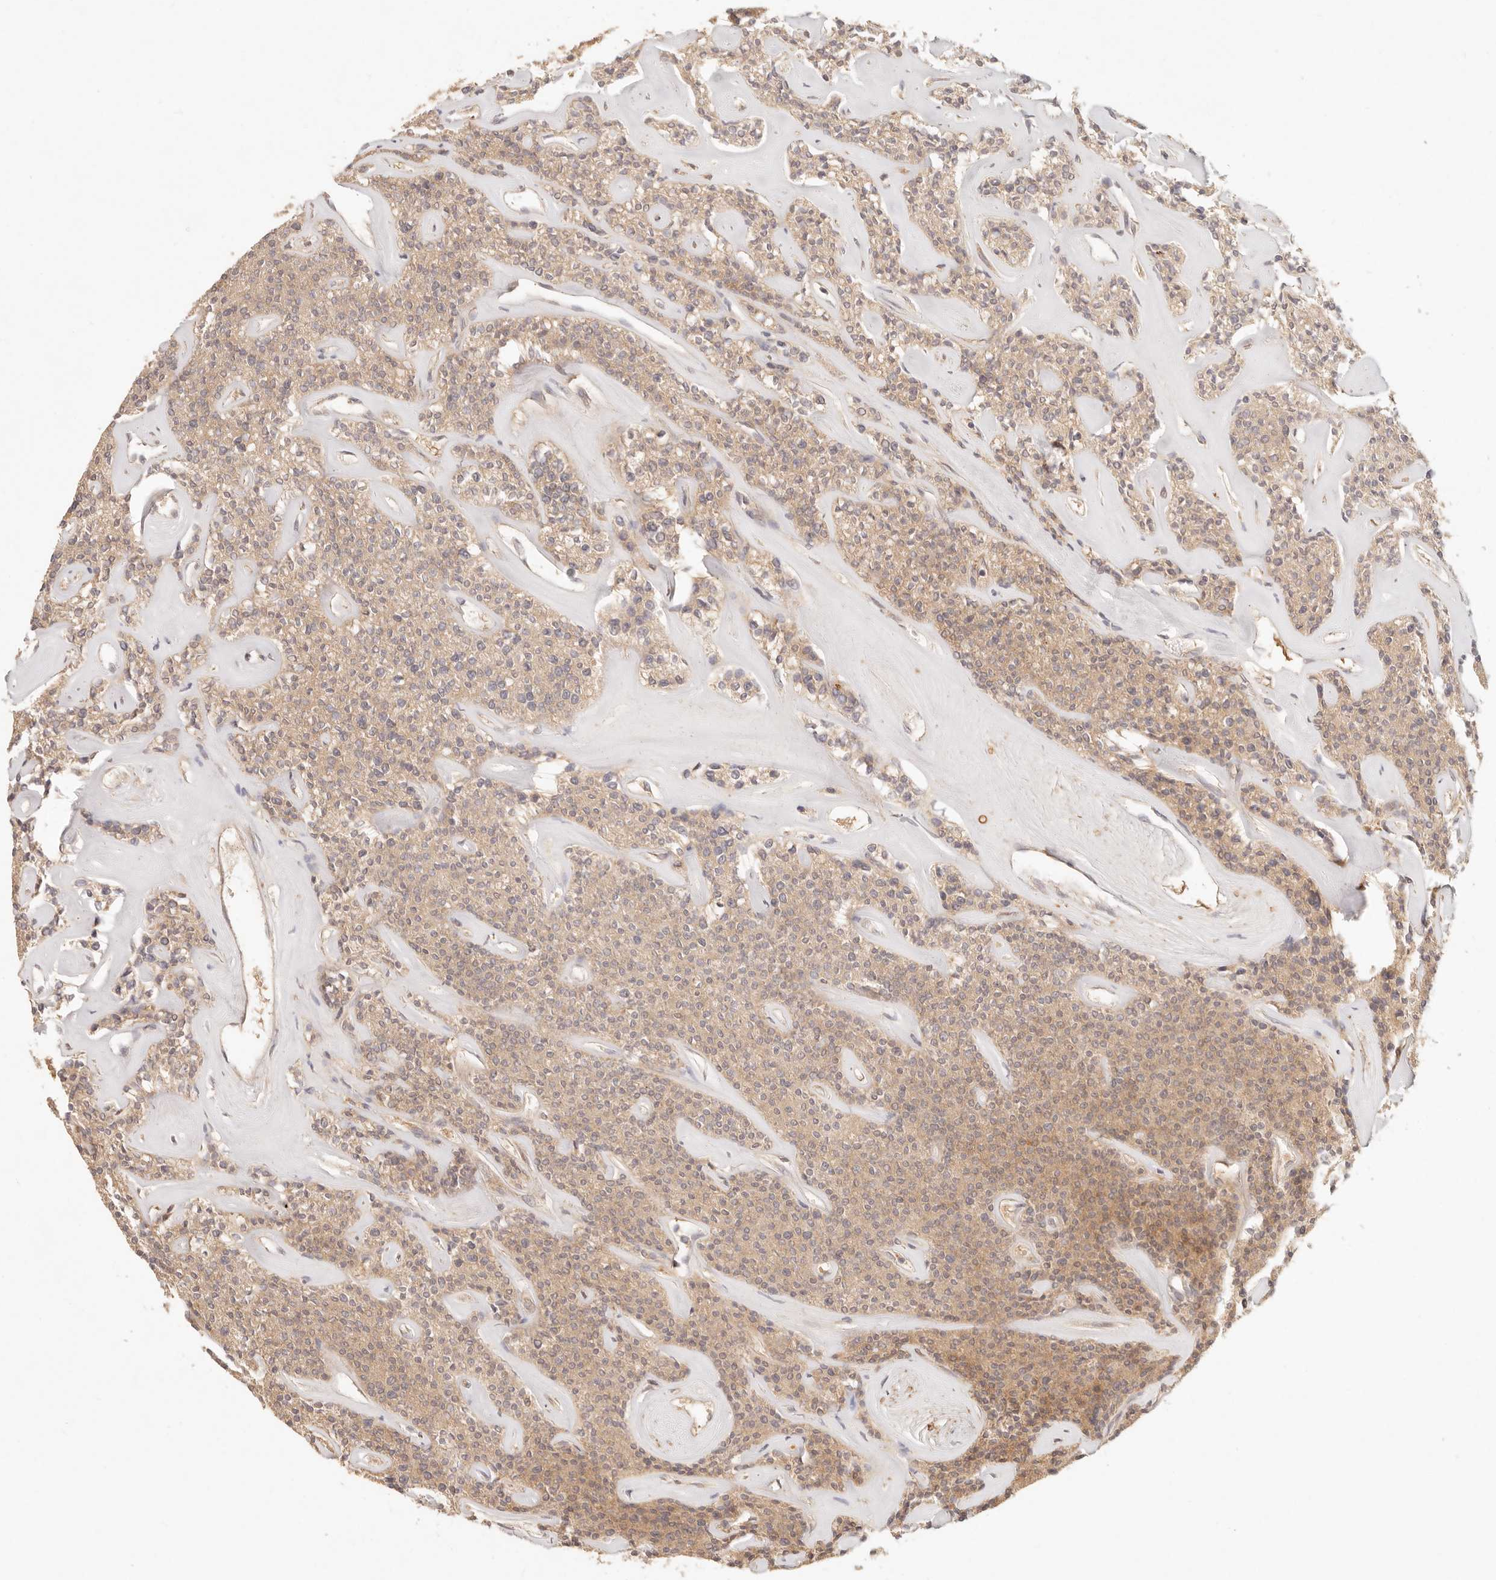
{"staining": {"intensity": "strong", "quantity": "25%-75%", "location": "cytoplasmic/membranous"}, "tissue": "parathyroid gland", "cell_type": "Glandular cells", "image_type": "normal", "snomed": [{"axis": "morphology", "description": "Normal tissue, NOS"}, {"axis": "topography", "description": "Parathyroid gland"}], "caption": "Parathyroid gland stained with immunohistochemistry (IHC) demonstrates strong cytoplasmic/membranous staining in about 25%-75% of glandular cells.", "gene": "PPP1R3B", "patient": {"sex": "male", "age": 46}}